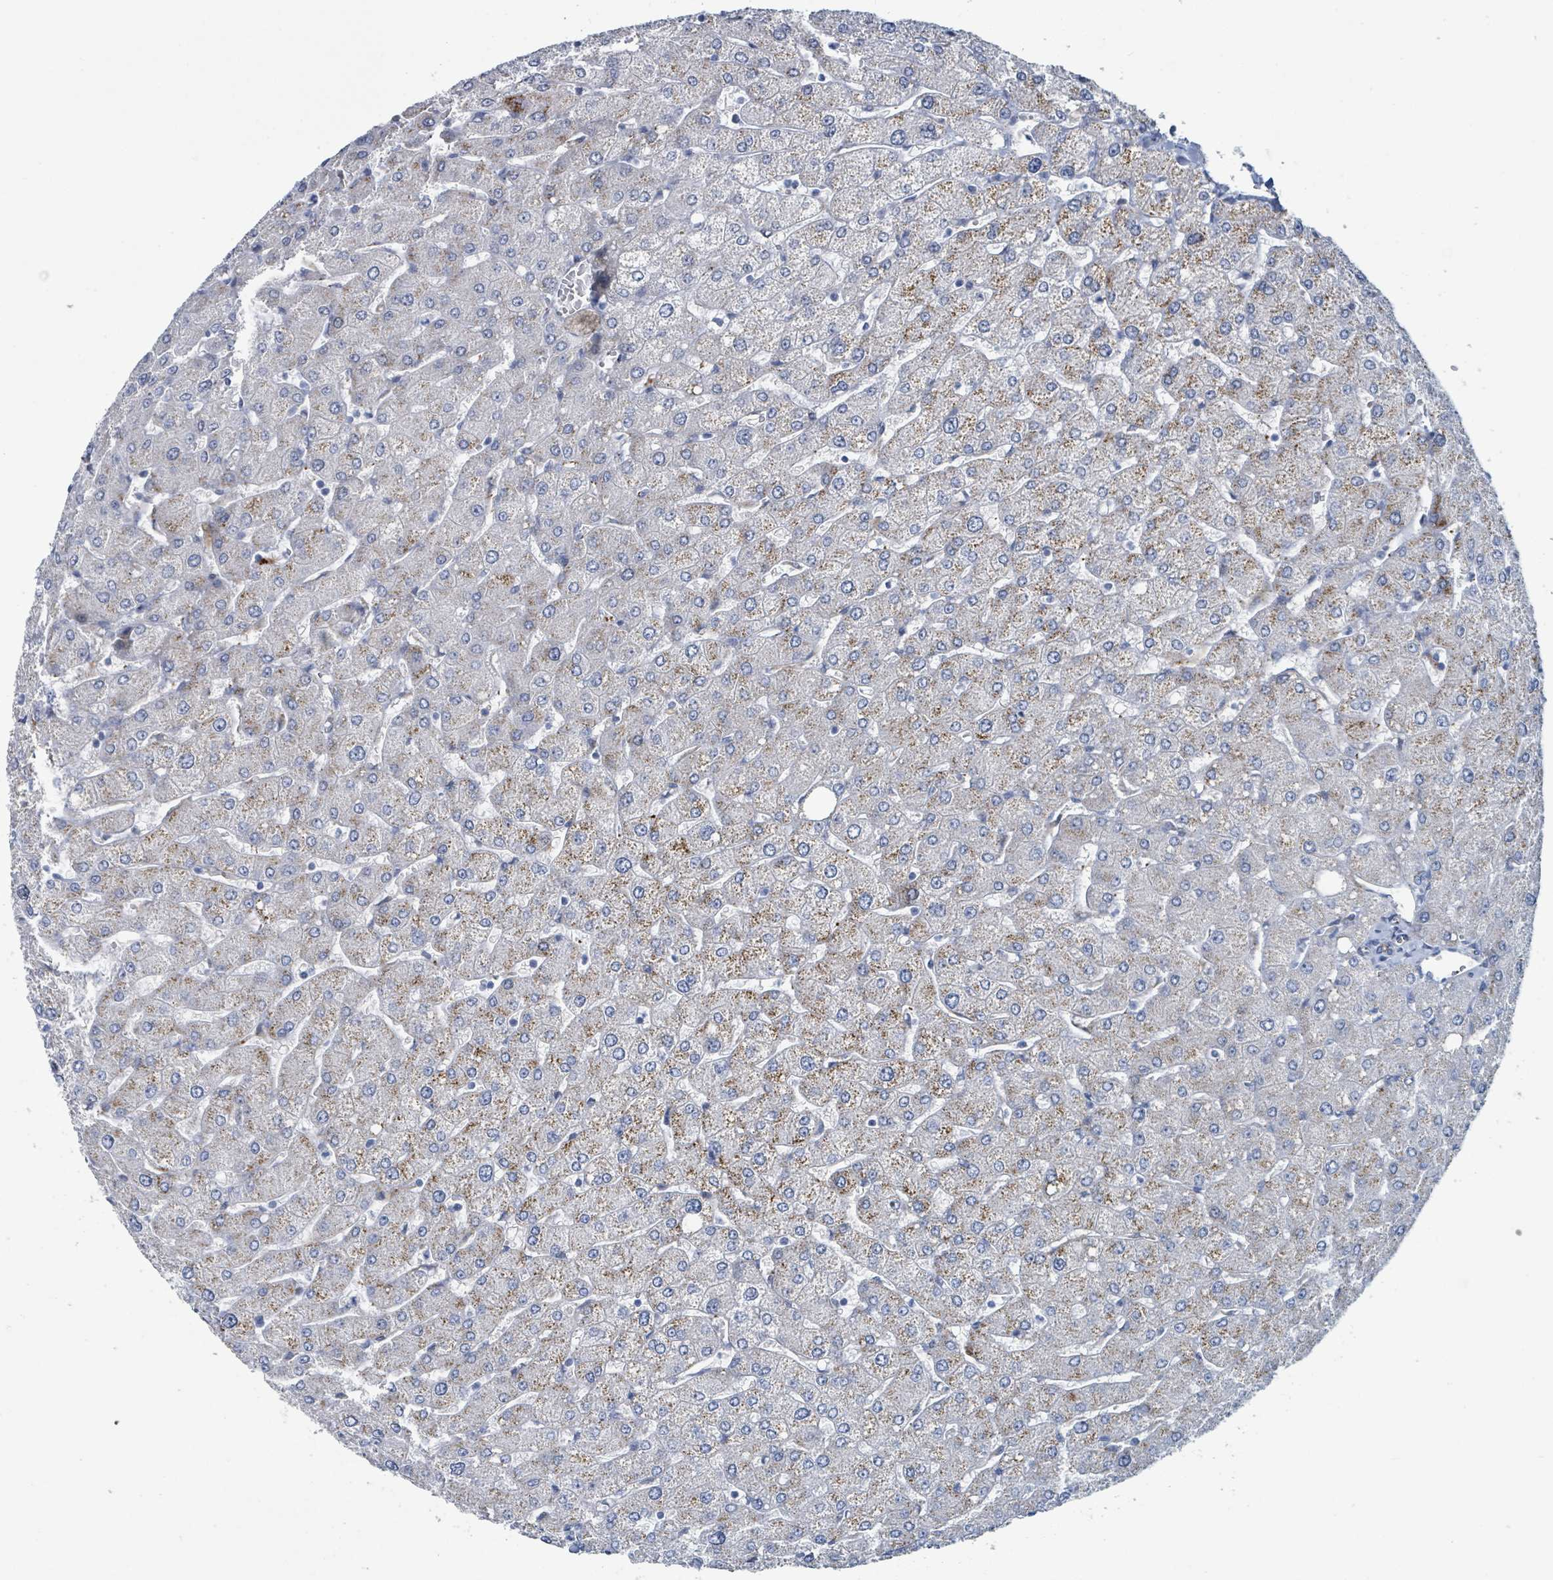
{"staining": {"intensity": "moderate", "quantity": "25%-75%", "location": "cytoplasmic/membranous"}, "tissue": "liver", "cell_type": "Cholangiocytes", "image_type": "normal", "snomed": [{"axis": "morphology", "description": "Normal tissue, NOS"}, {"axis": "topography", "description": "Liver"}], "caption": "Approximately 25%-75% of cholangiocytes in normal human liver demonstrate moderate cytoplasmic/membranous protein positivity as visualized by brown immunohistochemical staining.", "gene": "DCAF5", "patient": {"sex": "male", "age": 55}}